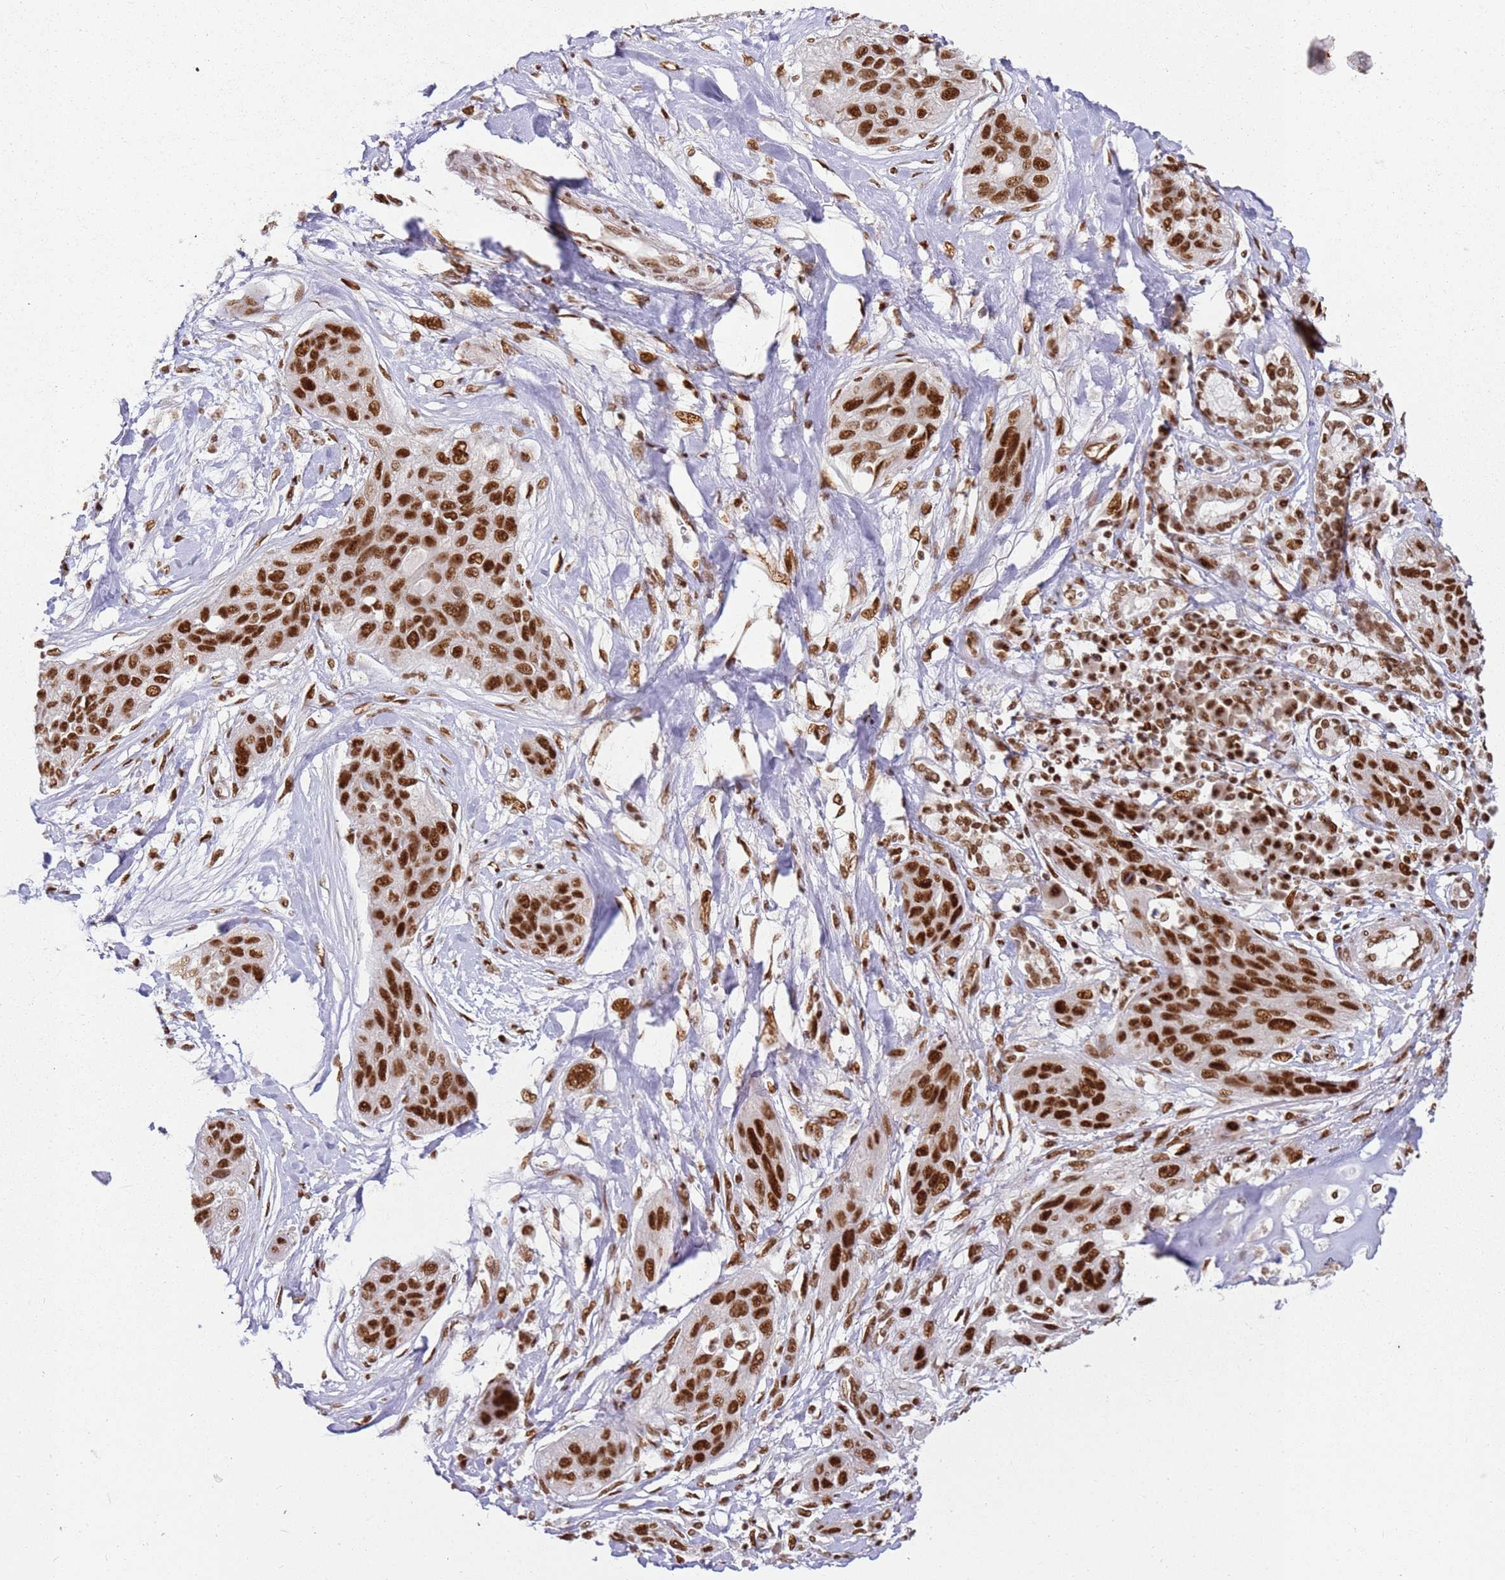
{"staining": {"intensity": "strong", "quantity": ">75%", "location": "nuclear"}, "tissue": "lung cancer", "cell_type": "Tumor cells", "image_type": "cancer", "snomed": [{"axis": "morphology", "description": "Squamous cell carcinoma, NOS"}, {"axis": "topography", "description": "Lung"}], "caption": "About >75% of tumor cells in human squamous cell carcinoma (lung) demonstrate strong nuclear protein staining as visualized by brown immunohistochemical staining.", "gene": "TENT4A", "patient": {"sex": "female", "age": 70}}